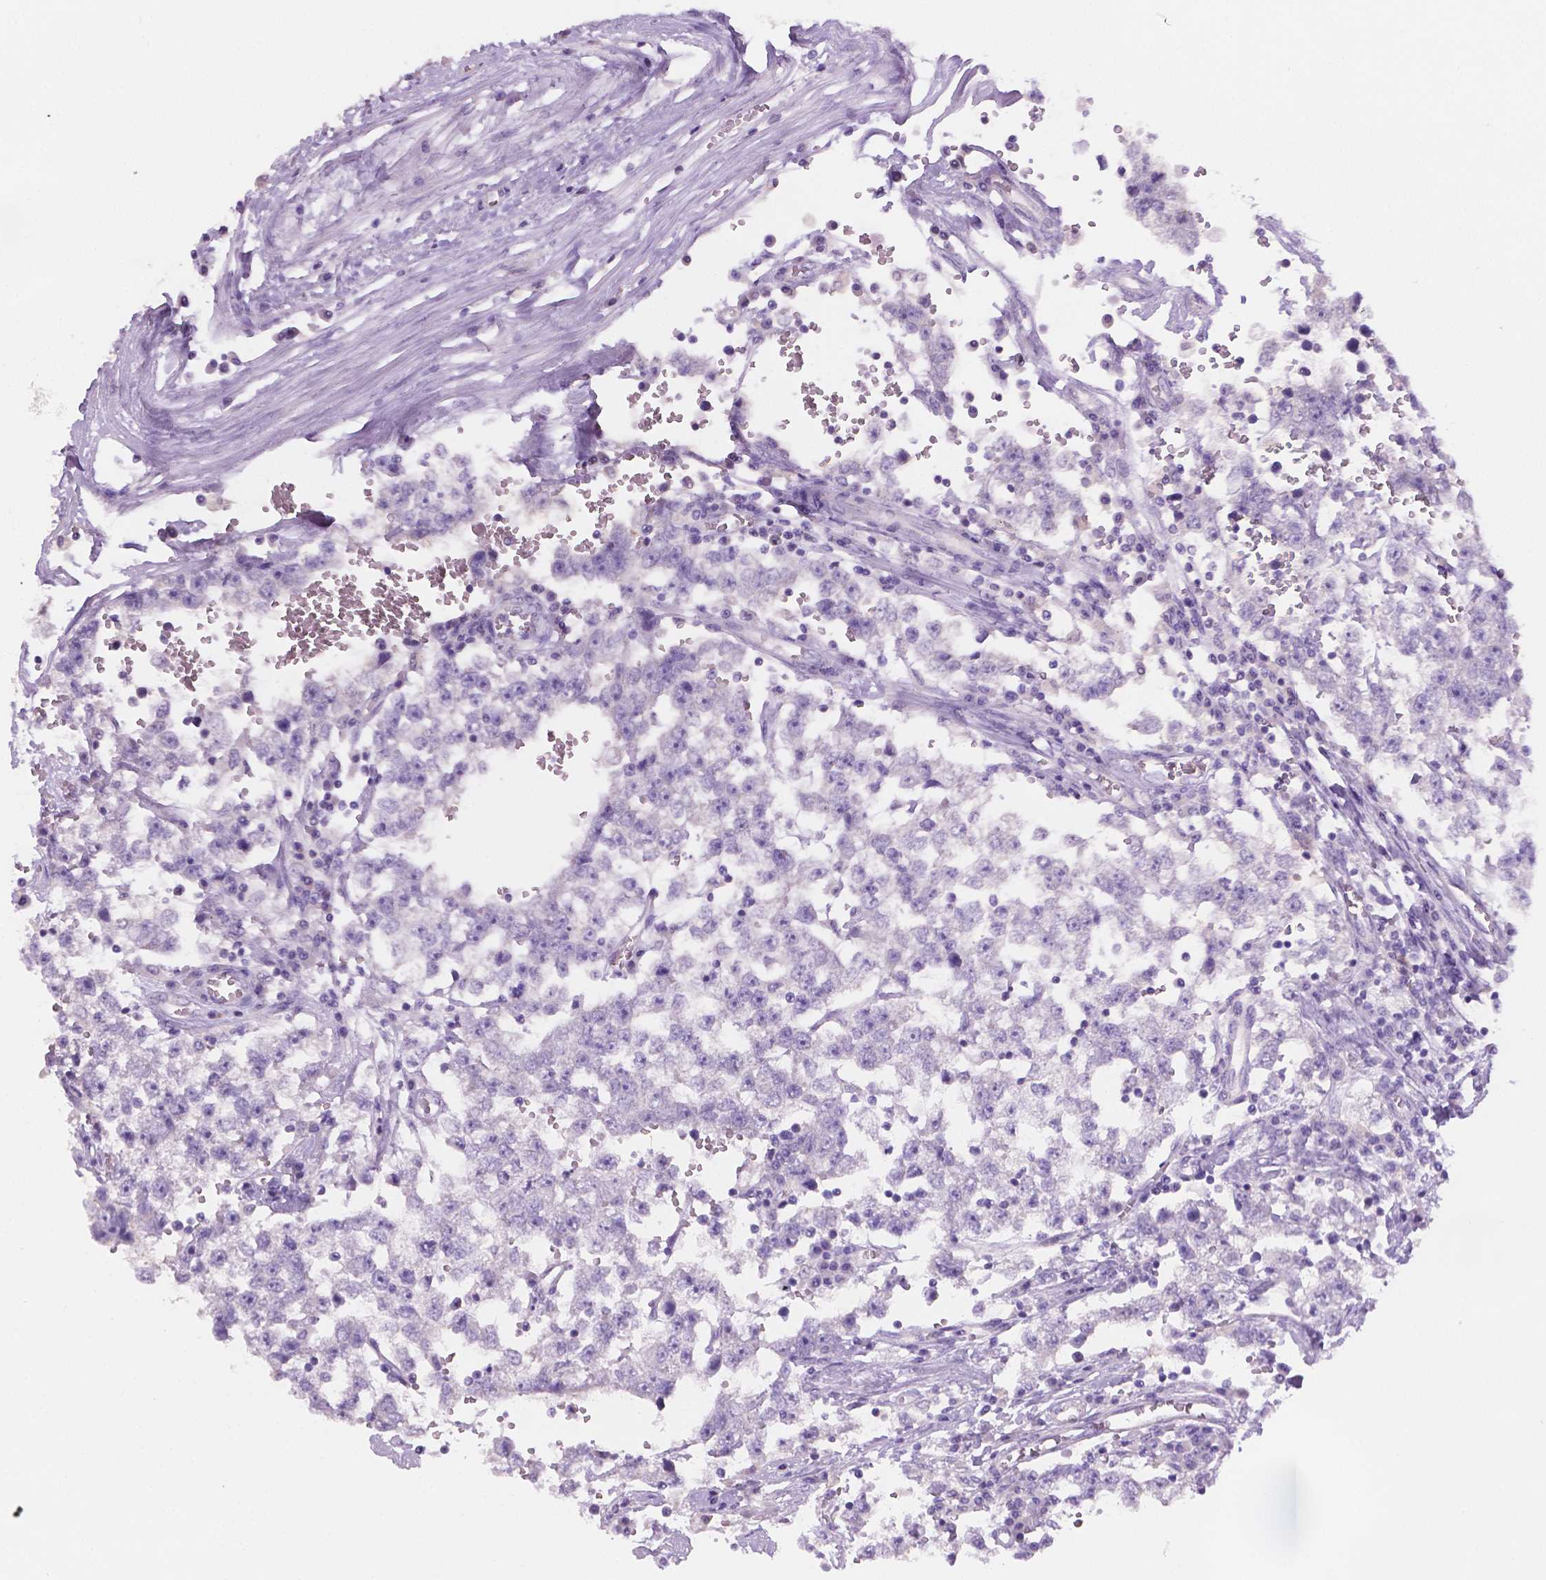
{"staining": {"intensity": "negative", "quantity": "none", "location": "none"}, "tissue": "testis cancer", "cell_type": "Tumor cells", "image_type": "cancer", "snomed": [{"axis": "morphology", "description": "Normal tissue, NOS"}, {"axis": "morphology", "description": "Seminoma, NOS"}, {"axis": "topography", "description": "Testis"}, {"axis": "topography", "description": "Epididymis"}], "caption": "Tumor cells show no significant protein staining in testis cancer.", "gene": "SBSN", "patient": {"sex": "male", "age": 34}}